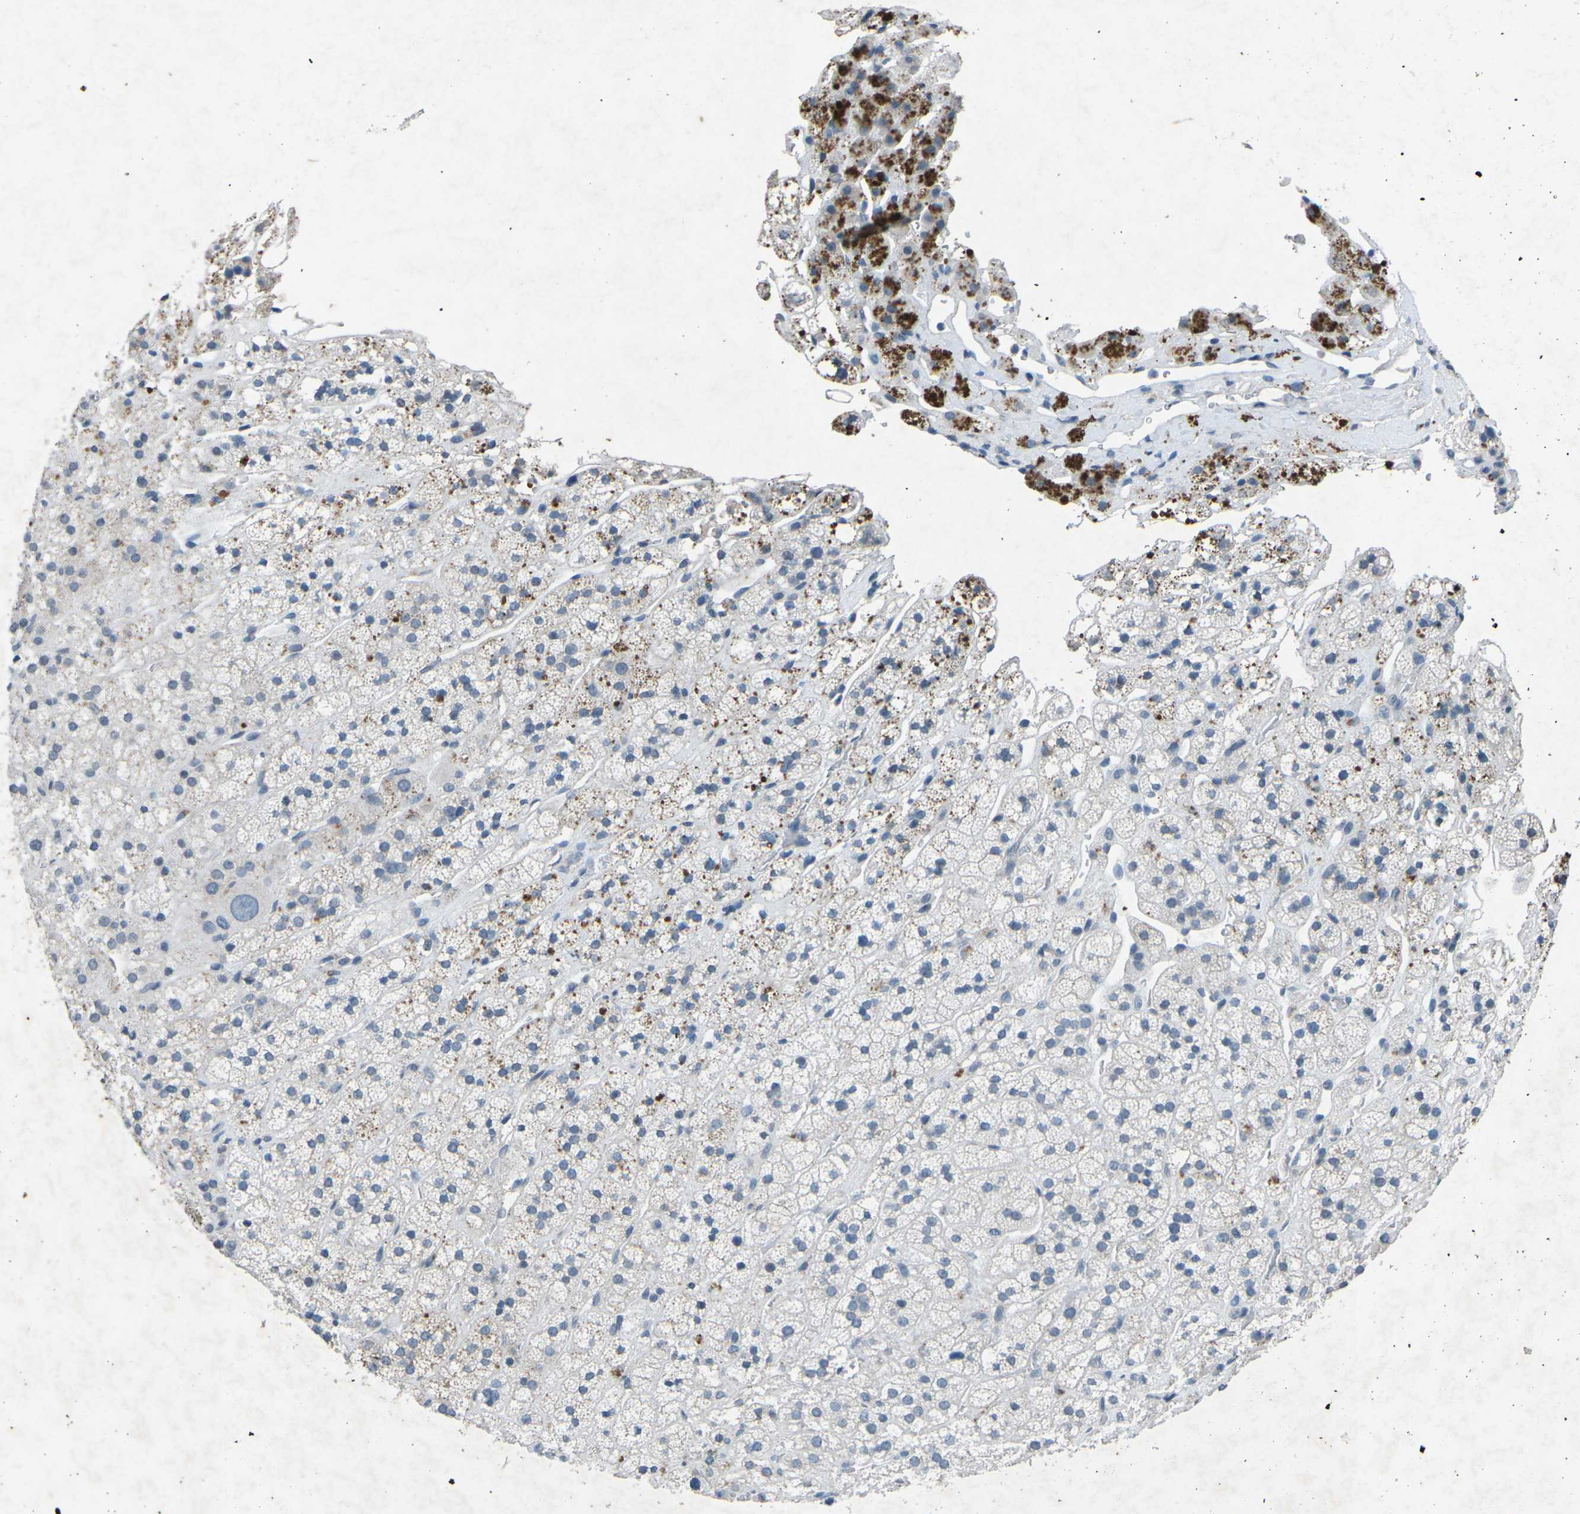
{"staining": {"intensity": "moderate", "quantity": "<25%", "location": "cytoplasmic/membranous"}, "tissue": "adrenal gland", "cell_type": "Glandular cells", "image_type": "normal", "snomed": [{"axis": "morphology", "description": "Normal tissue, NOS"}, {"axis": "topography", "description": "Adrenal gland"}], "caption": "Glandular cells exhibit moderate cytoplasmic/membranous expression in about <25% of cells in unremarkable adrenal gland.", "gene": "A1BG", "patient": {"sex": "male", "age": 56}}